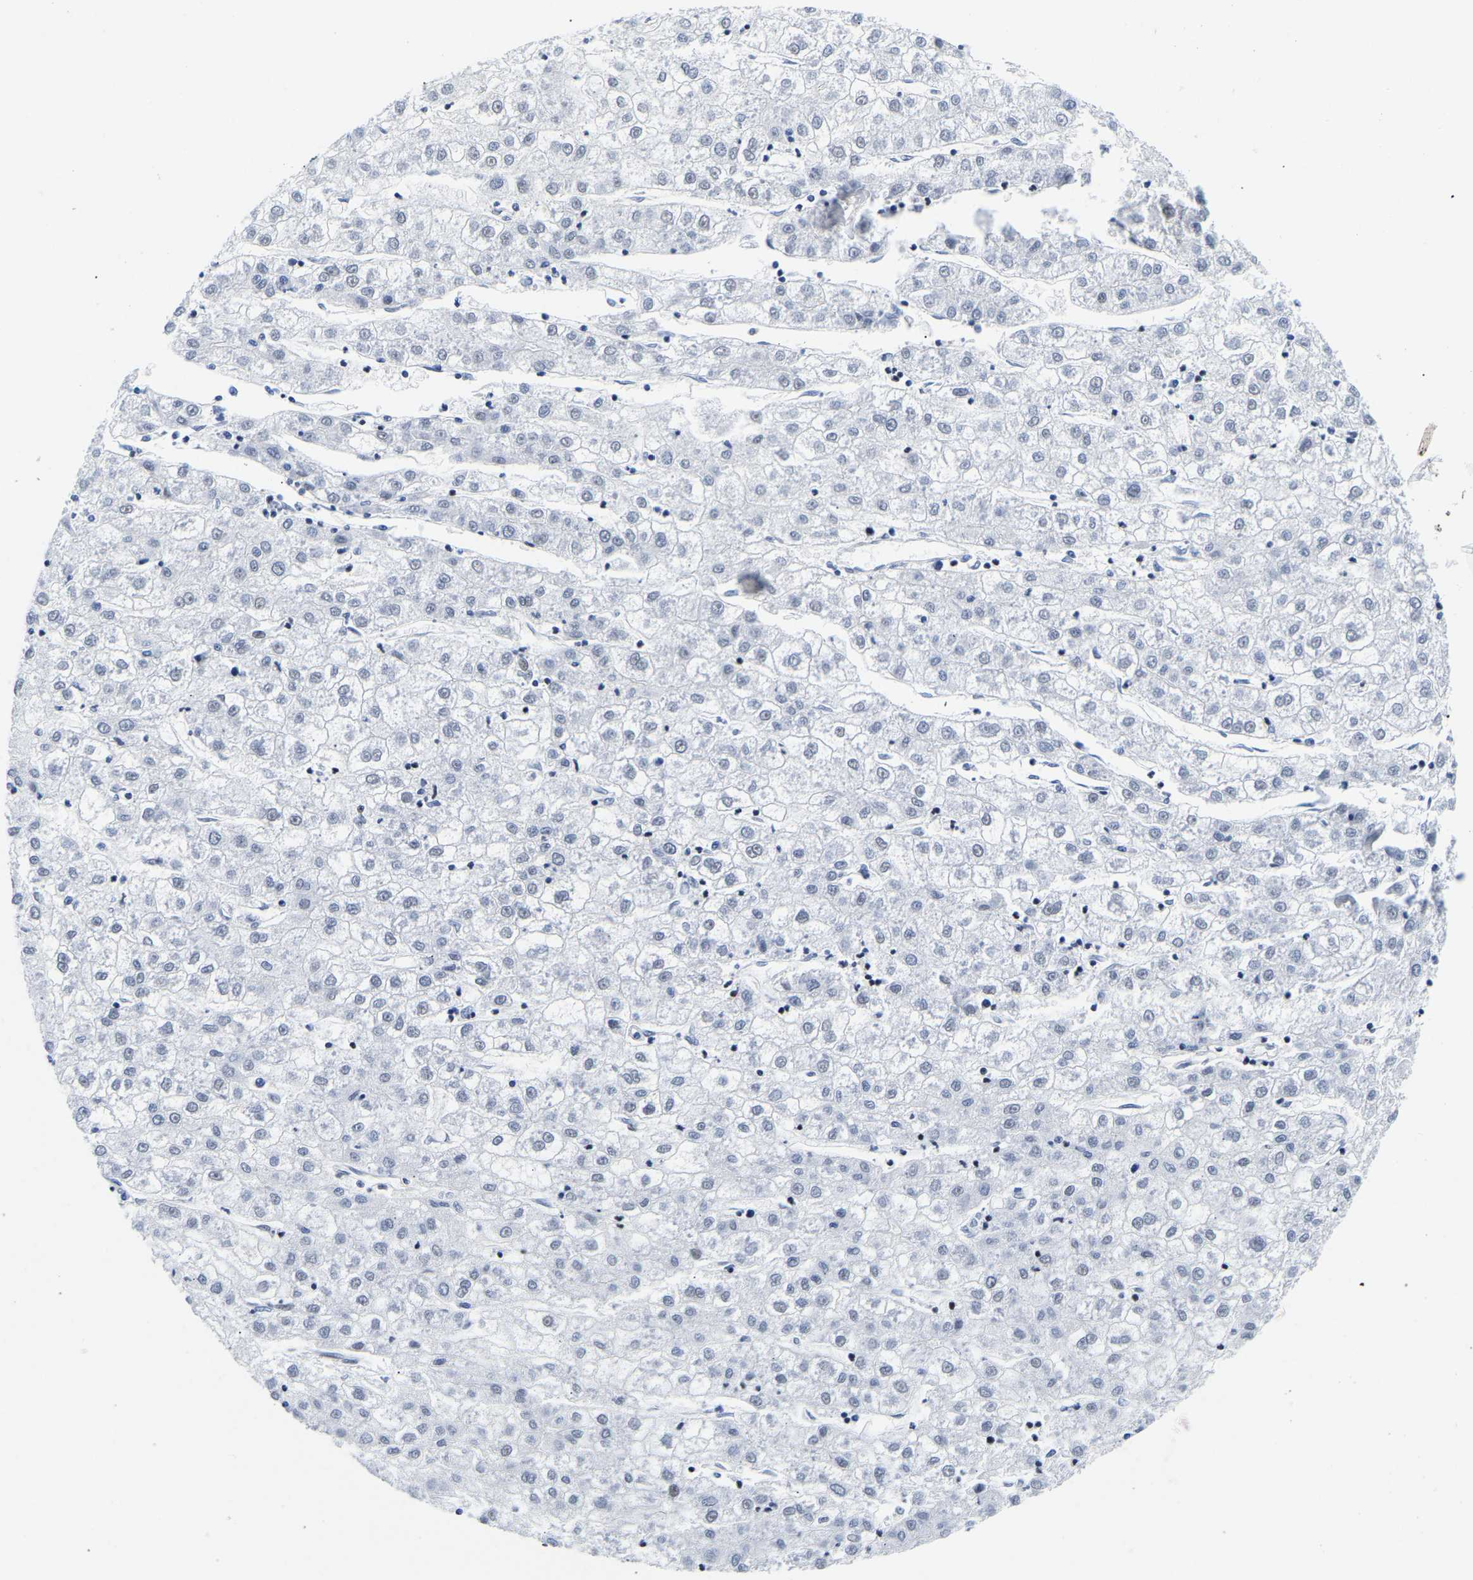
{"staining": {"intensity": "negative", "quantity": "none", "location": "none"}, "tissue": "liver cancer", "cell_type": "Tumor cells", "image_type": "cancer", "snomed": [{"axis": "morphology", "description": "Carcinoma, Hepatocellular, NOS"}, {"axis": "topography", "description": "Liver"}], "caption": "The image reveals no staining of tumor cells in hepatocellular carcinoma (liver).", "gene": "PTRHD1", "patient": {"sex": "male", "age": 72}}